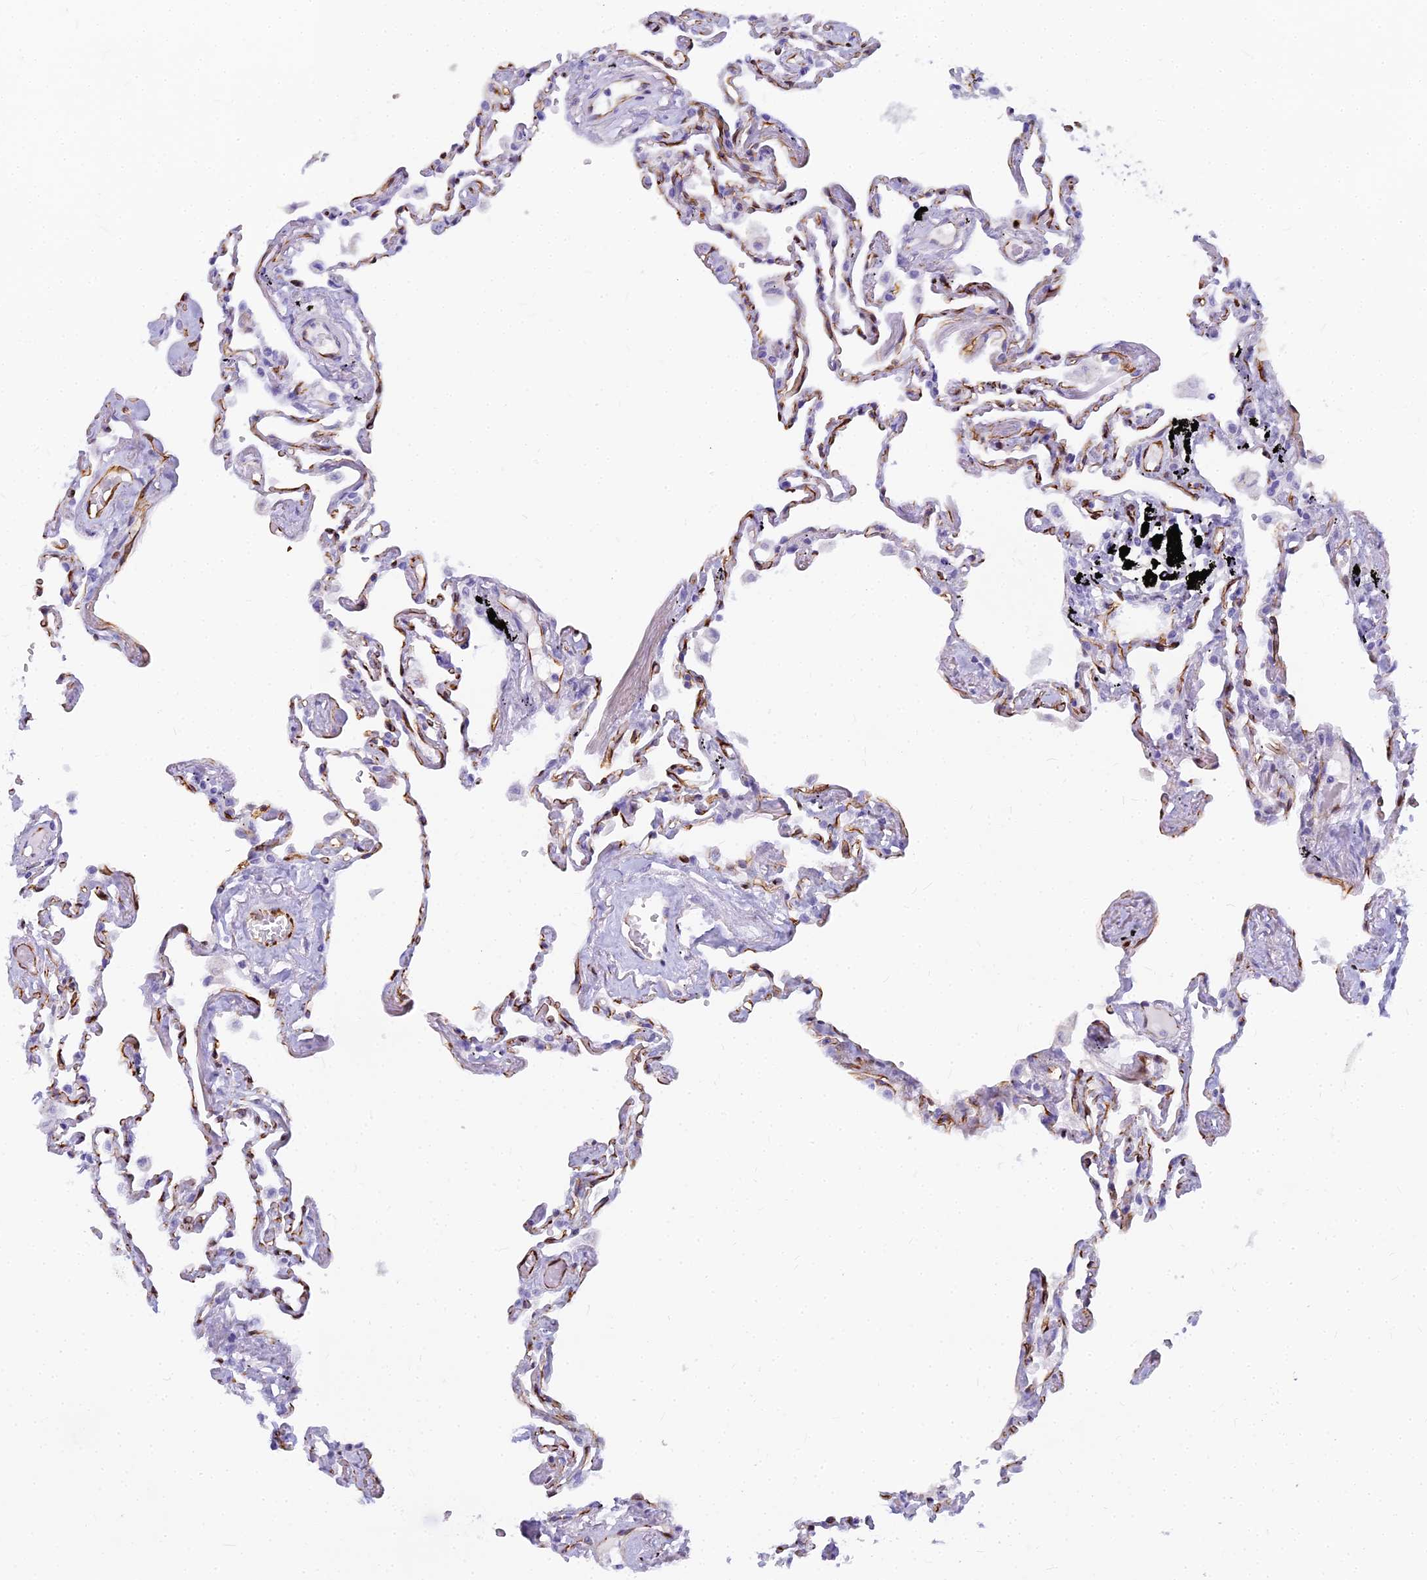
{"staining": {"intensity": "negative", "quantity": "none", "location": "none"}, "tissue": "lung", "cell_type": "Alveolar cells", "image_type": "normal", "snomed": [{"axis": "morphology", "description": "Normal tissue, NOS"}, {"axis": "topography", "description": "Lung"}], "caption": "Immunohistochemistry histopathology image of benign lung stained for a protein (brown), which demonstrates no staining in alveolar cells. The staining was performed using DAB (3,3'-diaminobenzidine) to visualize the protein expression in brown, while the nuclei were stained in blue with hematoxylin (Magnification: 20x).", "gene": "ENSG00000265118", "patient": {"sex": "female", "age": 67}}